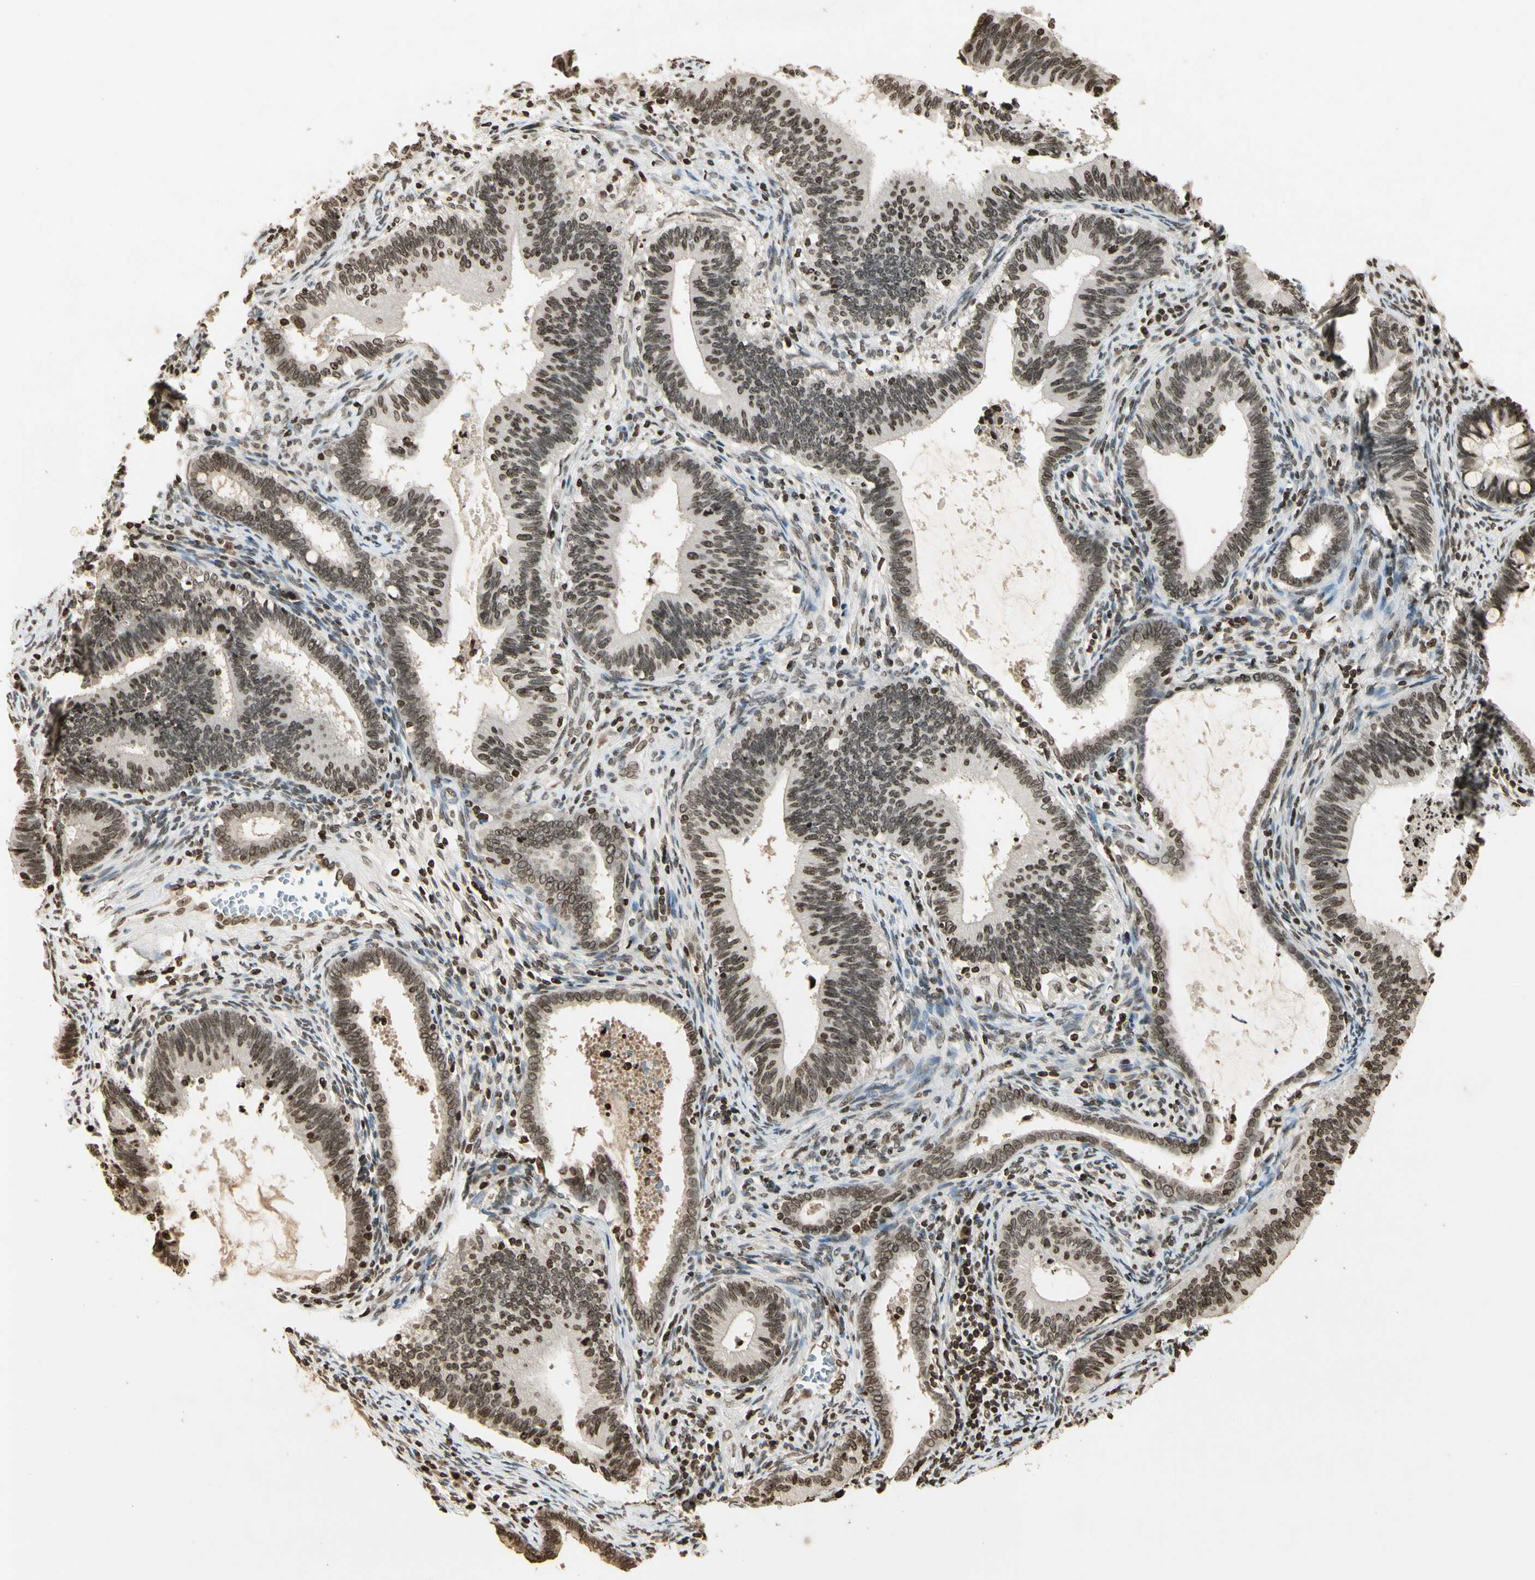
{"staining": {"intensity": "moderate", "quantity": "25%-75%", "location": "nuclear"}, "tissue": "cervical cancer", "cell_type": "Tumor cells", "image_type": "cancer", "snomed": [{"axis": "morphology", "description": "Adenocarcinoma, NOS"}, {"axis": "topography", "description": "Cervix"}], "caption": "Moderate nuclear staining is appreciated in approximately 25%-75% of tumor cells in cervical adenocarcinoma. (DAB (3,3'-diaminobenzidine) IHC, brown staining for protein, blue staining for nuclei).", "gene": "RORA", "patient": {"sex": "female", "age": 44}}